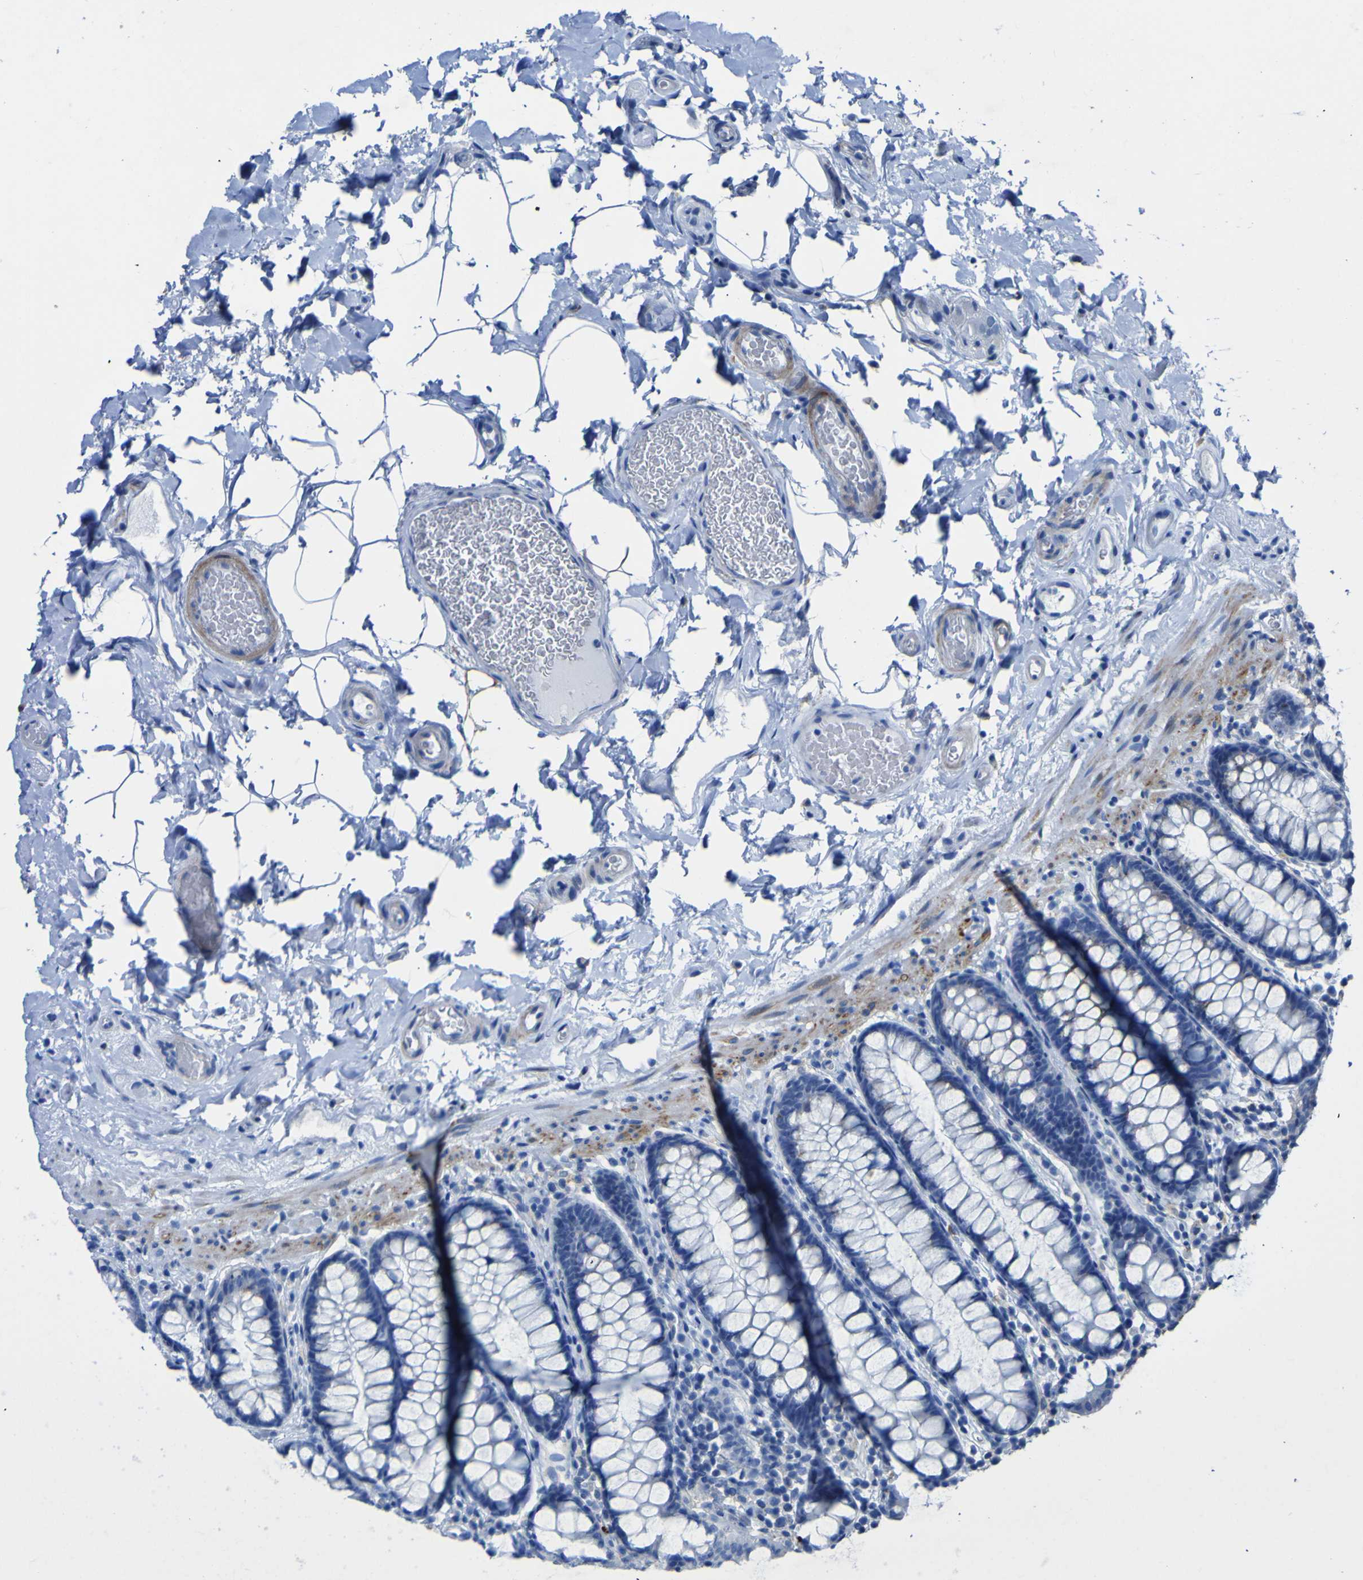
{"staining": {"intensity": "negative", "quantity": "none", "location": "none"}, "tissue": "colon", "cell_type": "Endothelial cells", "image_type": "normal", "snomed": [{"axis": "morphology", "description": "Normal tissue, NOS"}, {"axis": "topography", "description": "Colon"}], "caption": "A high-resolution histopathology image shows IHC staining of unremarkable colon, which exhibits no significant positivity in endothelial cells.", "gene": "AGO4", "patient": {"sex": "female", "age": 80}}